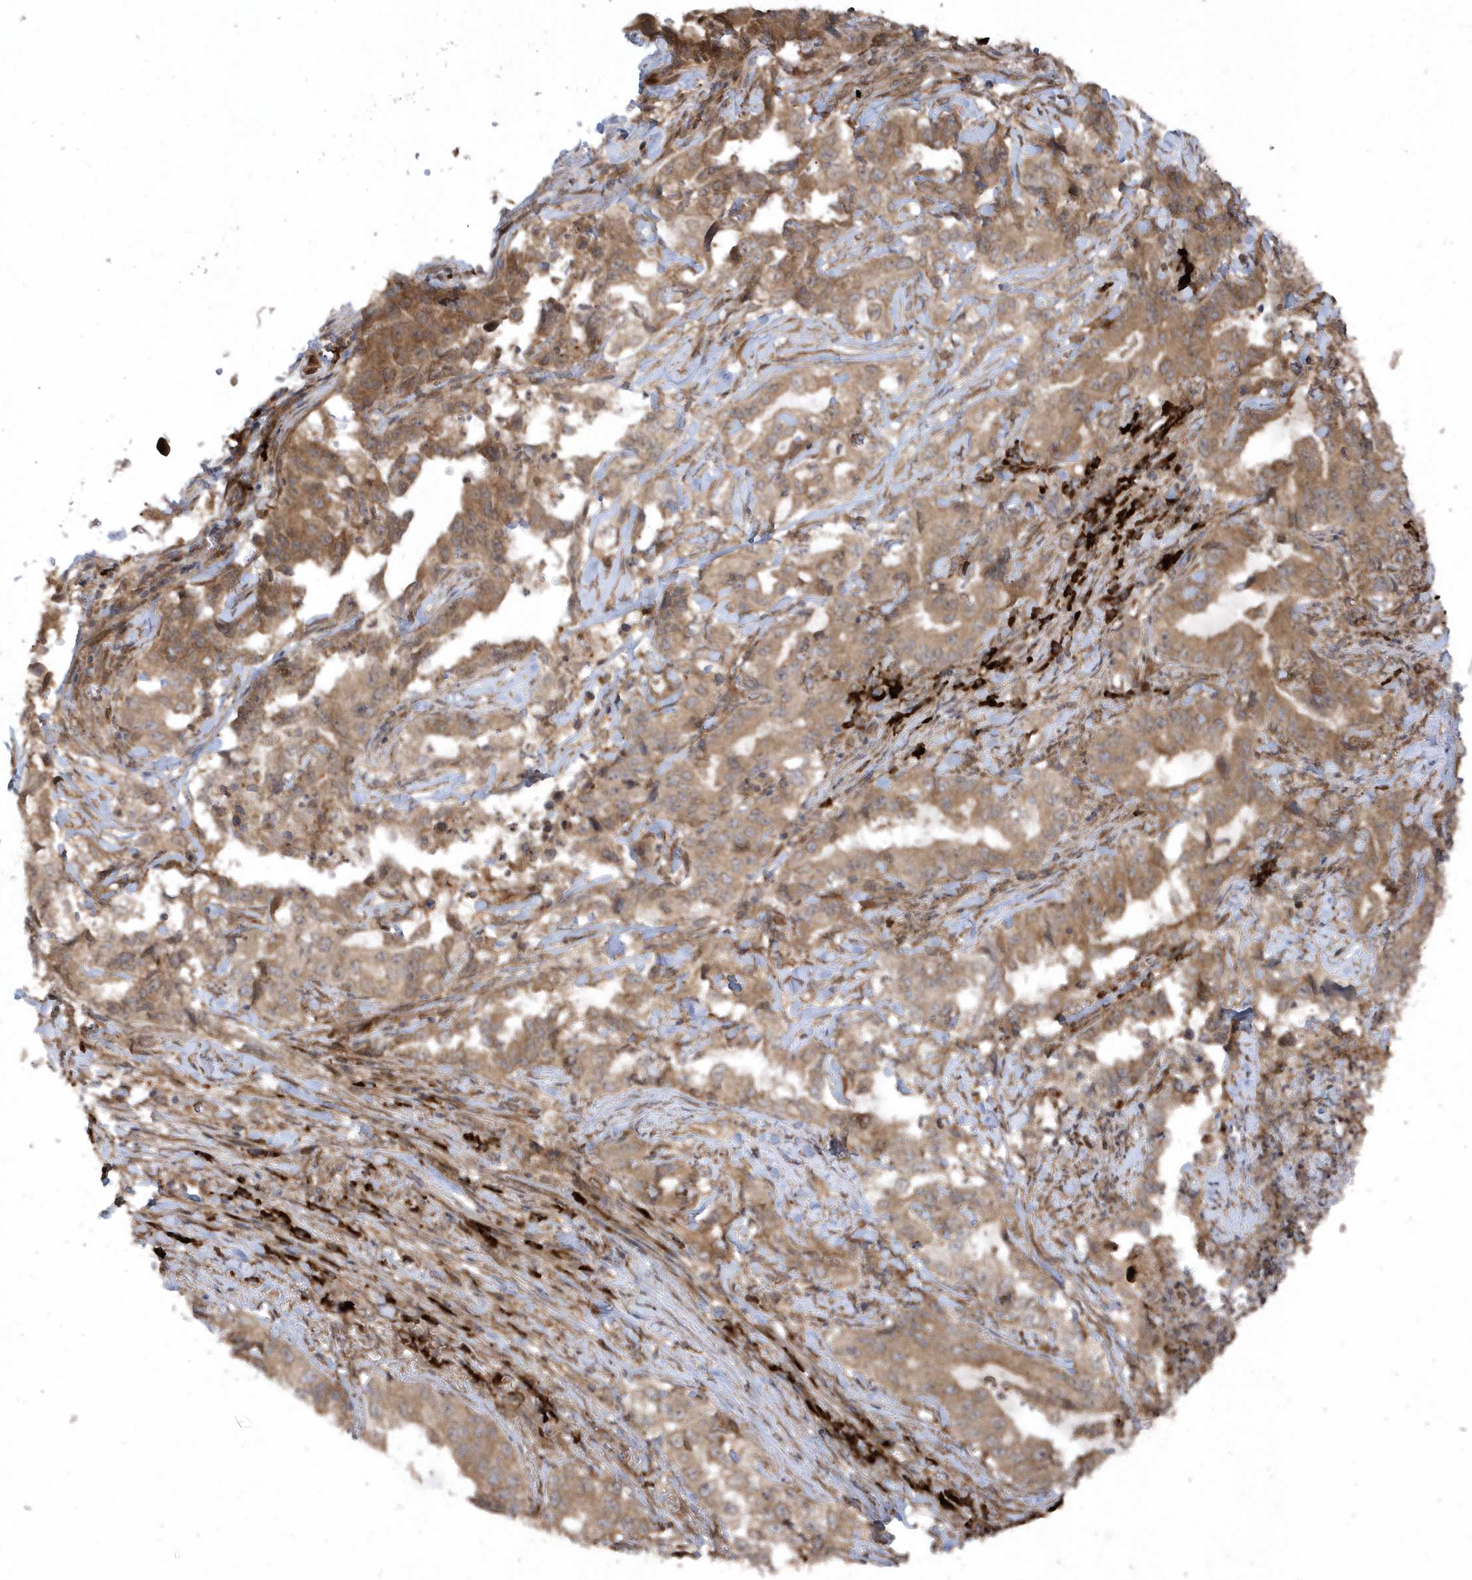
{"staining": {"intensity": "moderate", "quantity": ">75%", "location": "cytoplasmic/membranous"}, "tissue": "lung cancer", "cell_type": "Tumor cells", "image_type": "cancer", "snomed": [{"axis": "morphology", "description": "Adenocarcinoma, NOS"}, {"axis": "topography", "description": "Lung"}], "caption": "Protein staining demonstrates moderate cytoplasmic/membranous staining in approximately >75% of tumor cells in lung adenocarcinoma.", "gene": "HERPUD1", "patient": {"sex": "female", "age": 51}}